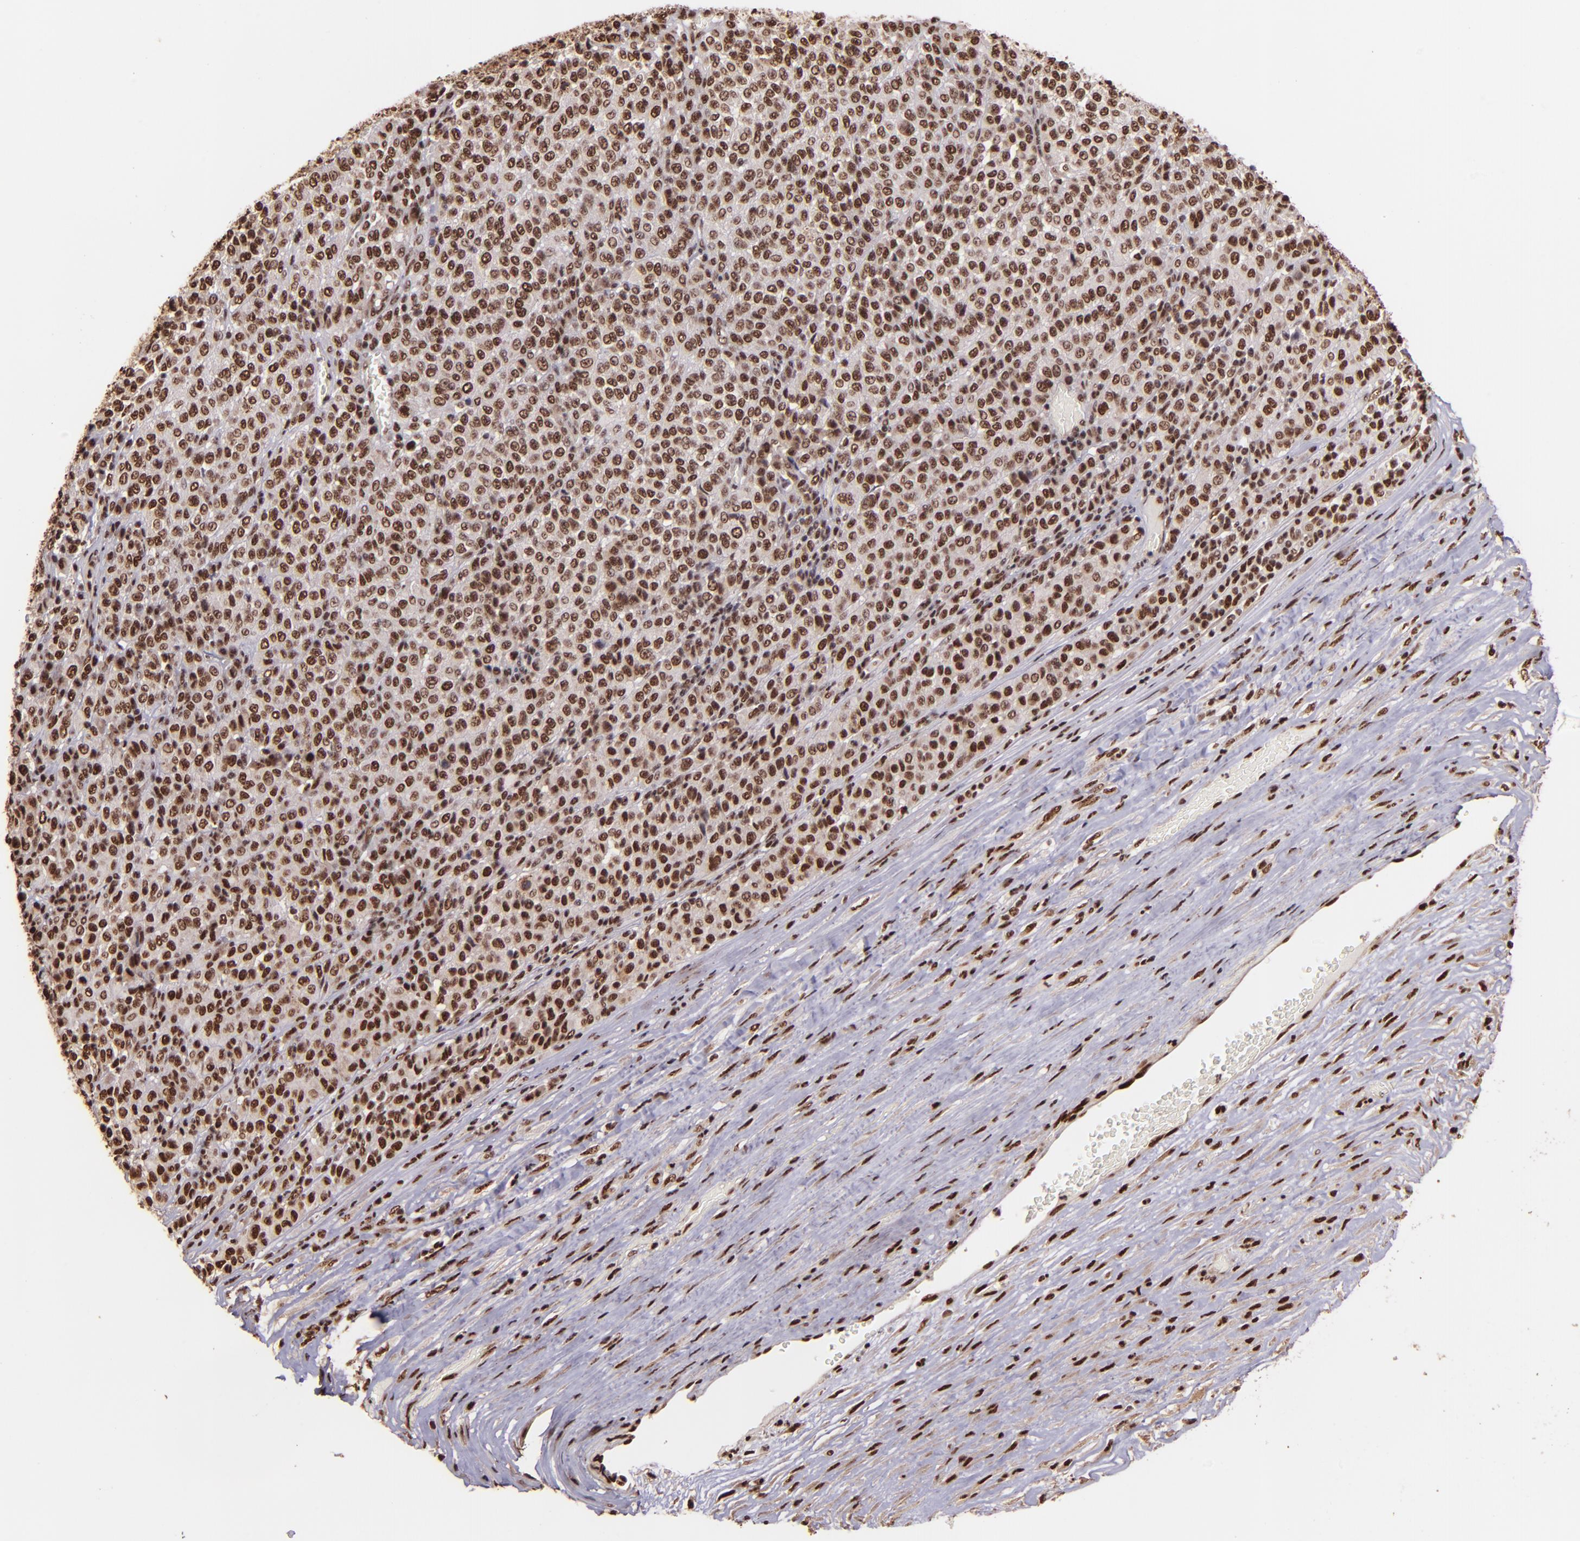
{"staining": {"intensity": "strong", "quantity": ">75%", "location": "nuclear"}, "tissue": "melanoma", "cell_type": "Tumor cells", "image_type": "cancer", "snomed": [{"axis": "morphology", "description": "Malignant melanoma, Metastatic site"}, {"axis": "topography", "description": "Pancreas"}], "caption": "Melanoma stained with DAB IHC shows high levels of strong nuclear staining in about >75% of tumor cells.", "gene": "PQBP1", "patient": {"sex": "female", "age": 30}}